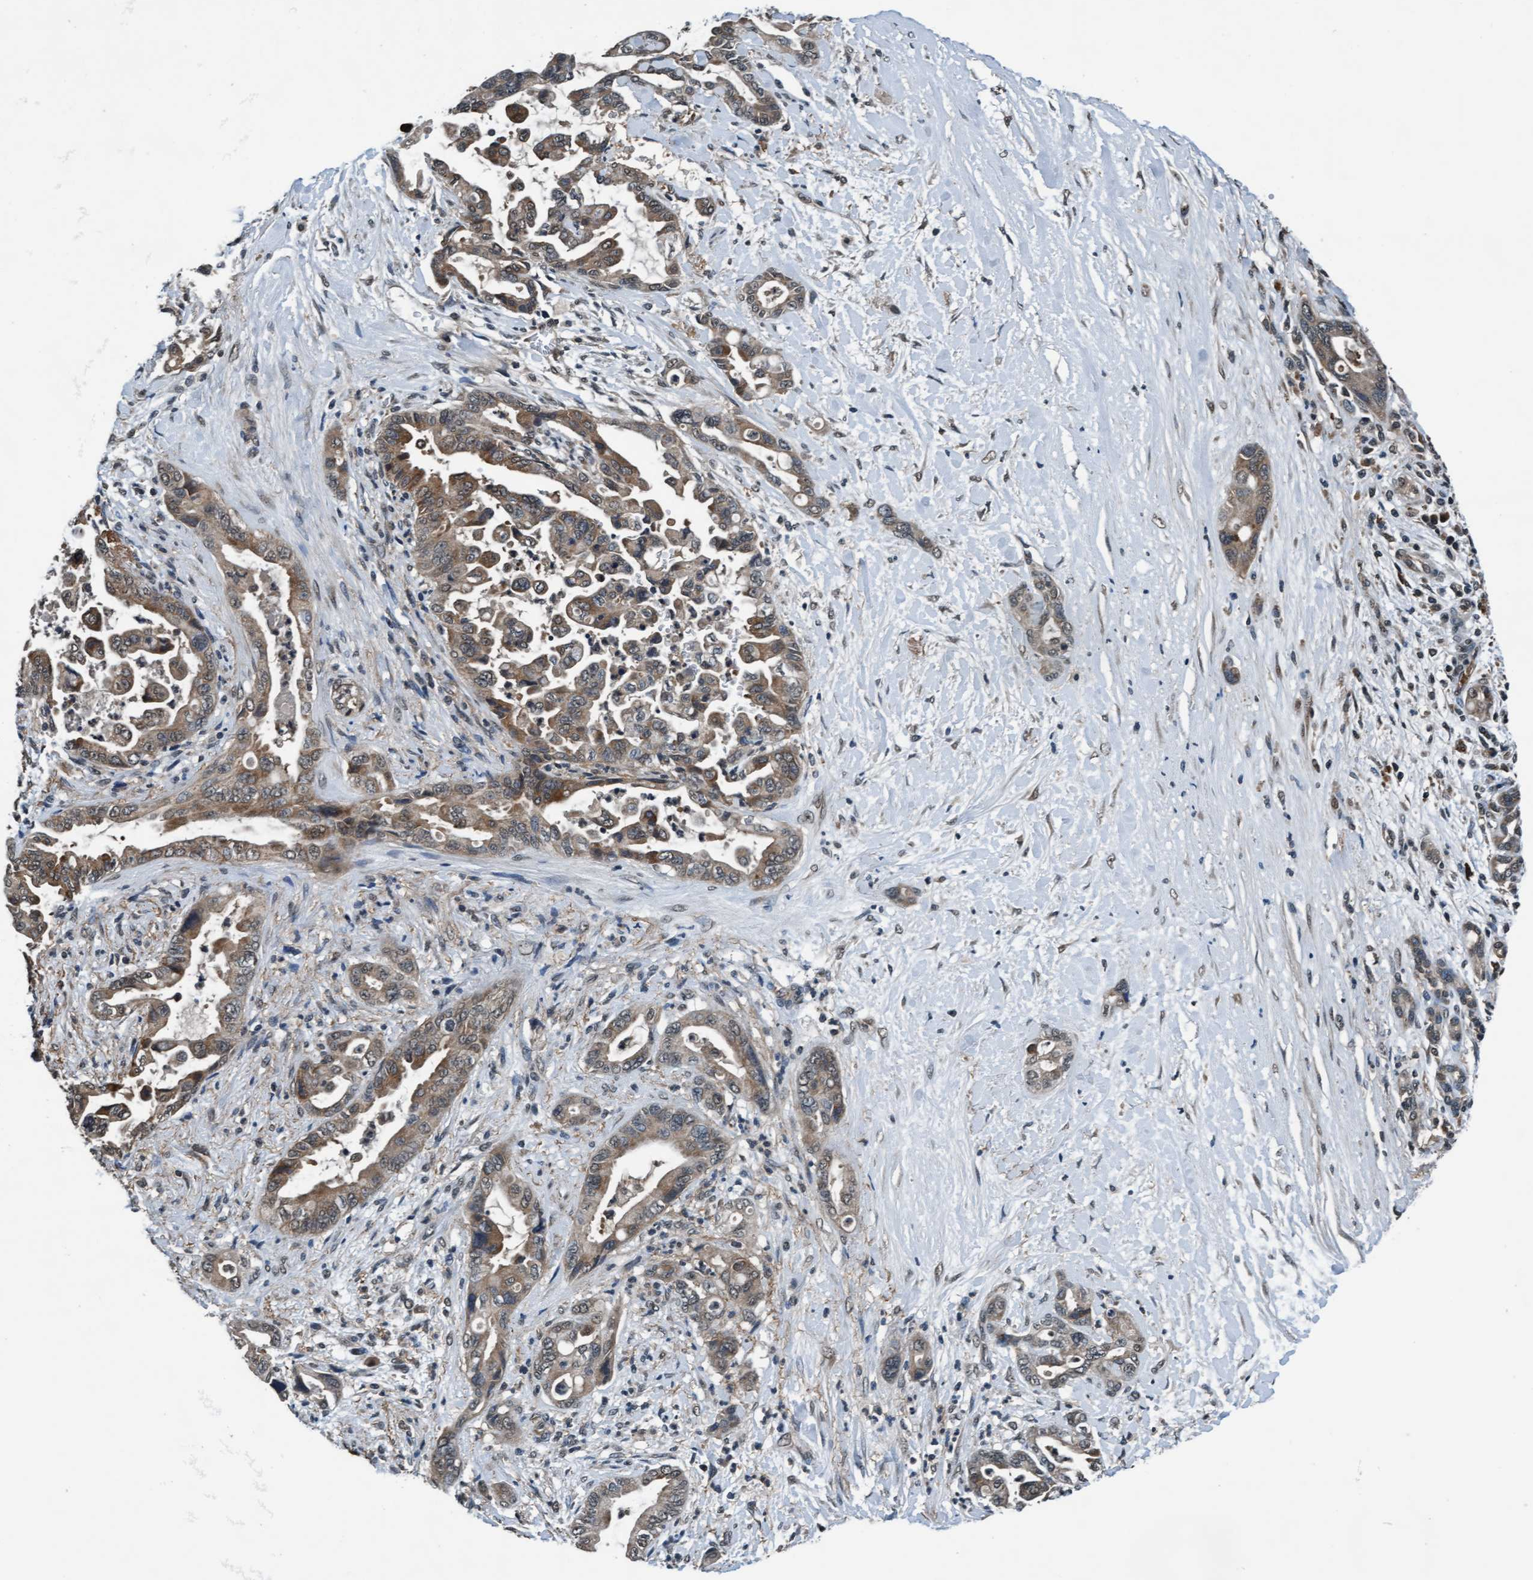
{"staining": {"intensity": "moderate", "quantity": ">75%", "location": "cytoplasmic/membranous,nuclear"}, "tissue": "pancreatic cancer", "cell_type": "Tumor cells", "image_type": "cancer", "snomed": [{"axis": "morphology", "description": "Adenocarcinoma, NOS"}, {"axis": "topography", "description": "Pancreas"}], "caption": "Human pancreatic adenocarcinoma stained for a protein (brown) displays moderate cytoplasmic/membranous and nuclear positive positivity in about >75% of tumor cells.", "gene": "WASF1", "patient": {"sex": "male", "age": 70}}